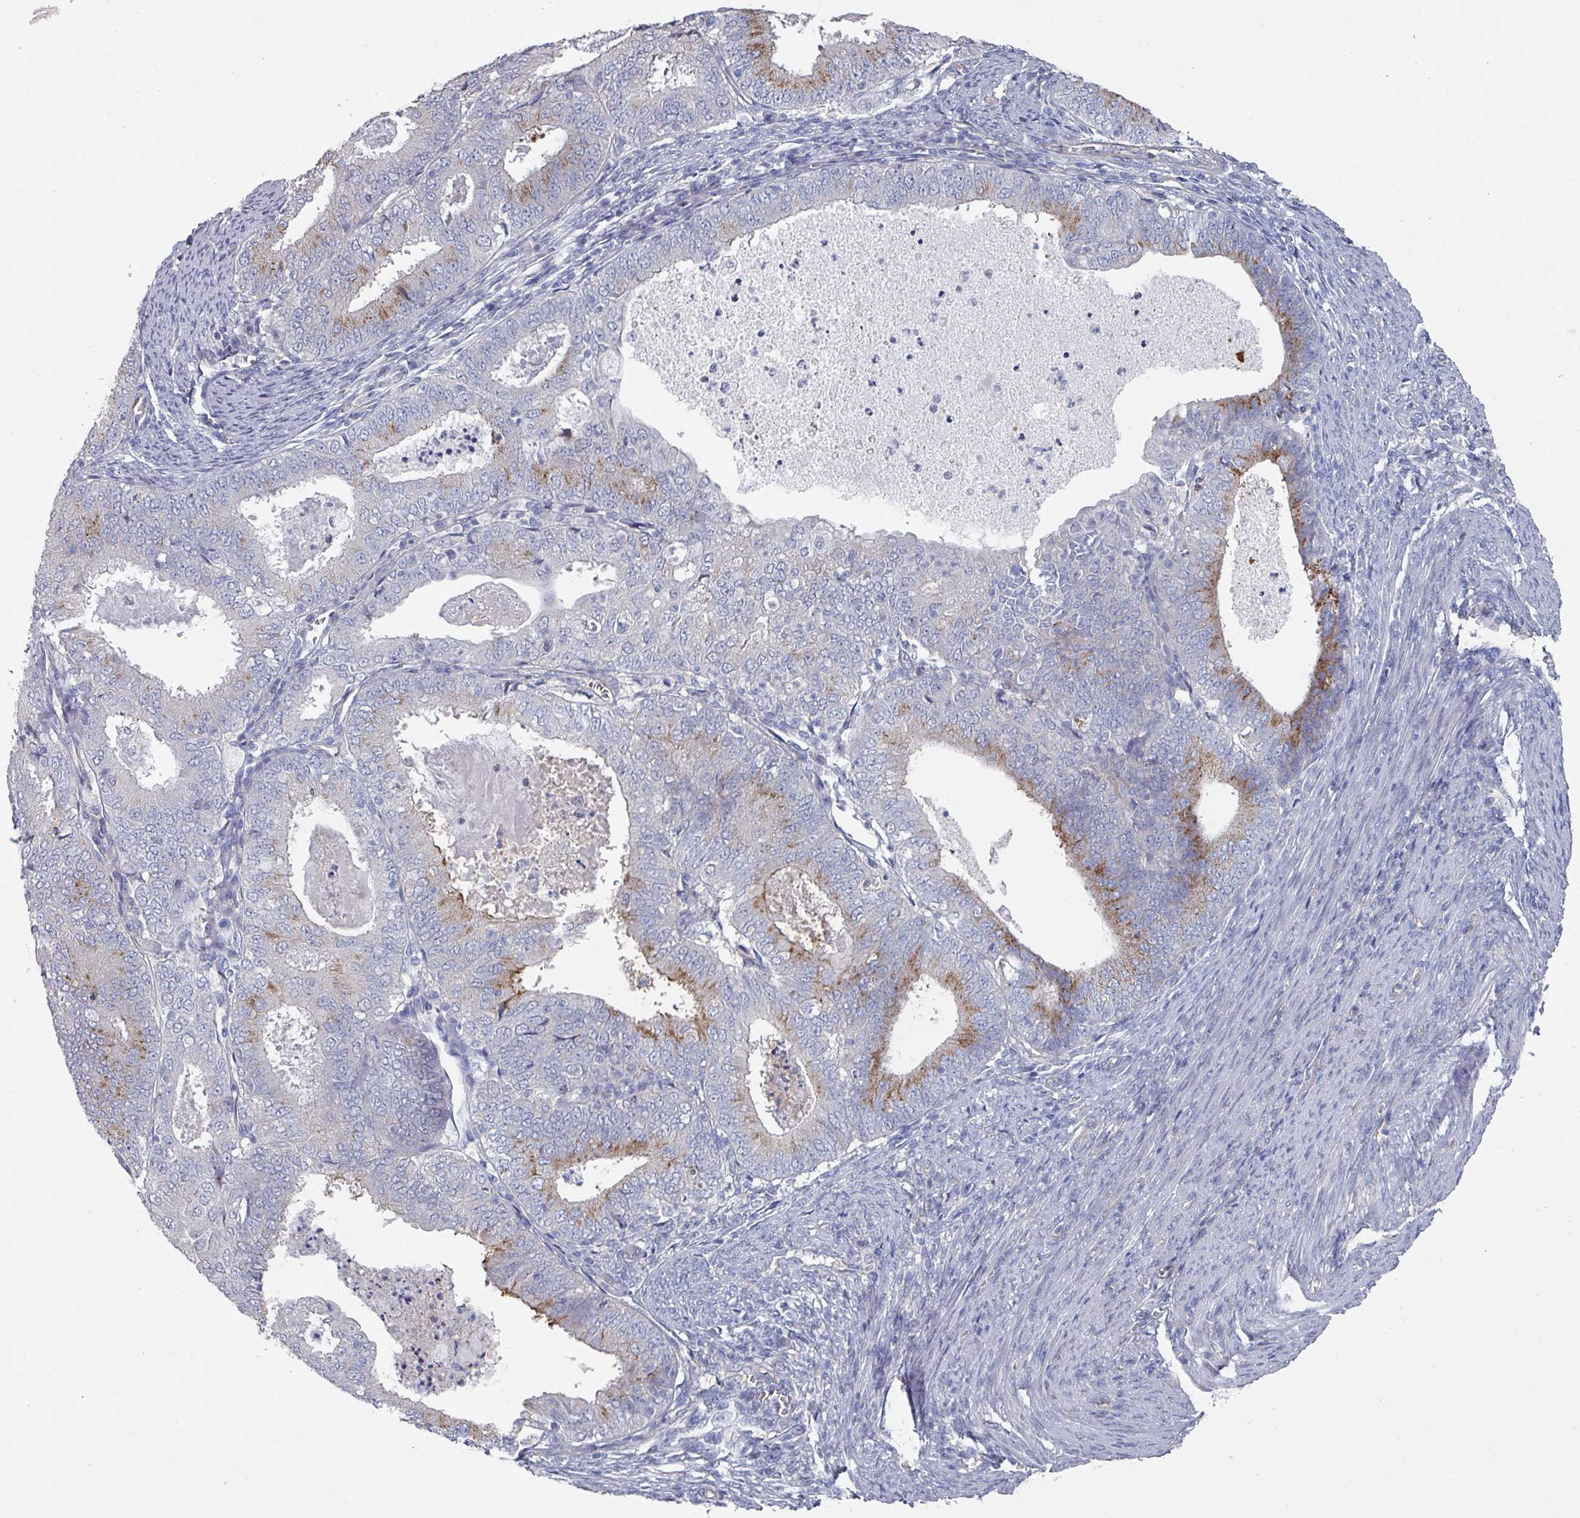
{"staining": {"intensity": "moderate", "quantity": "25%-75%", "location": "cytoplasmic/membranous"}, "tissue": "endometrial cancer", "cell_type": "Tumor cells", "image_type": "cancer", "snomed": [{"axis": "morphology", "description": "Adenocarcinoma, NOS"}, {"axis": "topography", "description": "Endometrium"}], "caption": "Tumor cells show medium levels of moderate cytoplasmic/membranous expression in approximately 25%-75% of cells in human adenocarcinoma (endometrial).", "gene": "EFL1", "patient": {"sex": "female", "age": 57}}